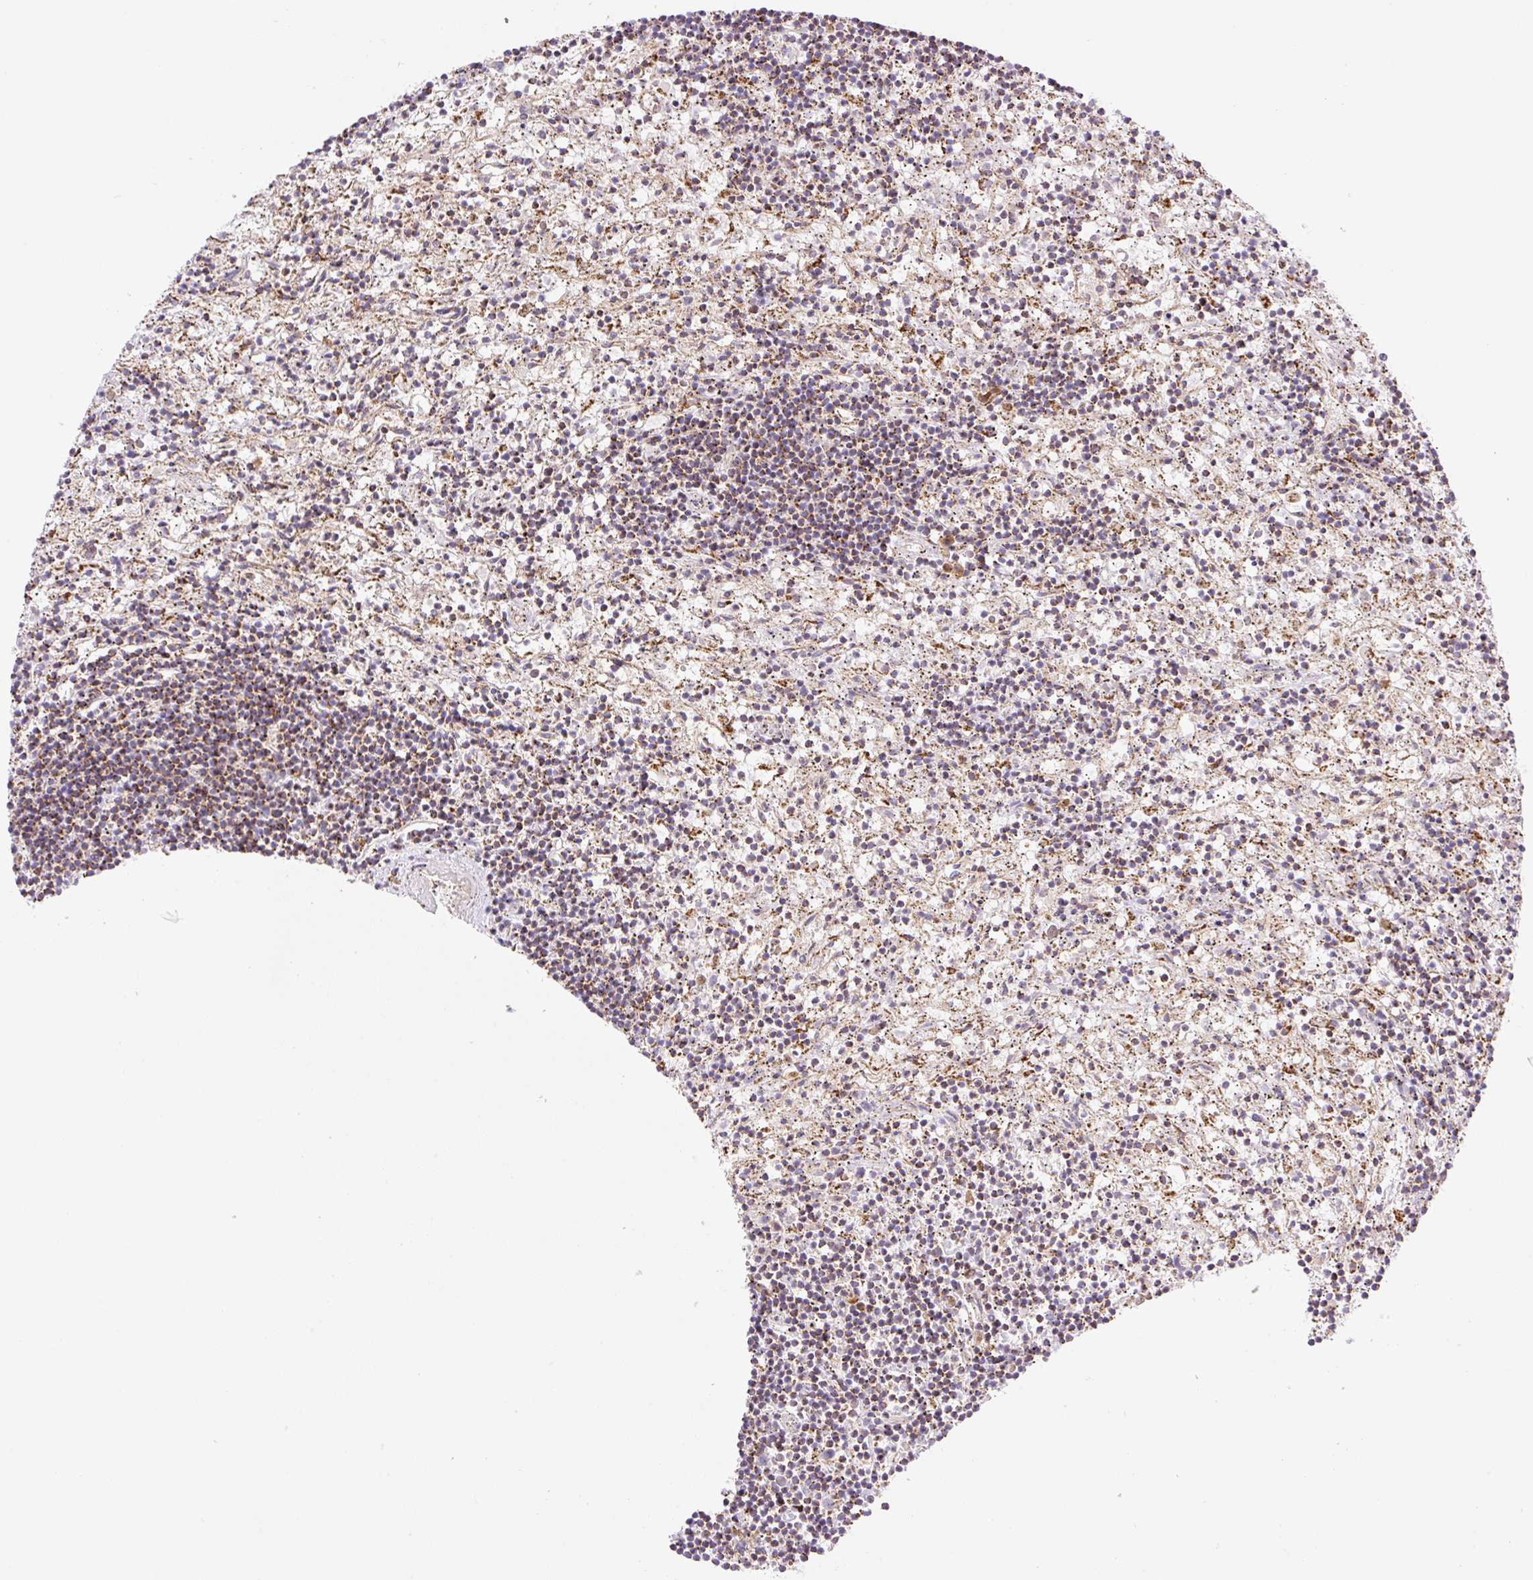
{"staining": {"intensity": "moderate", "quantity": ">75%", "location": "cytoplasmic/membranous"}, "tissue": "lymphoma", "cell_type": "Tumor cells", "image_type": "cancer", "snomed": [{"axis": "morphology", "description": "Malignant lymphoma, non-Hodgkin's type, Low grade"}, {"axis": "topography", "description": "Spleen"}], "caption": "DAB (3,3'-diaminobenzidine) immunohistochemical staining of malignant lymphoma, non-Hodgkin's type (low-grade) shows moderate cytoplasmic/membranous protein staining in approximately >75% of tumor cells.", "gene": "ETNK2", "patient": {"sex": "male", "age": 76}}